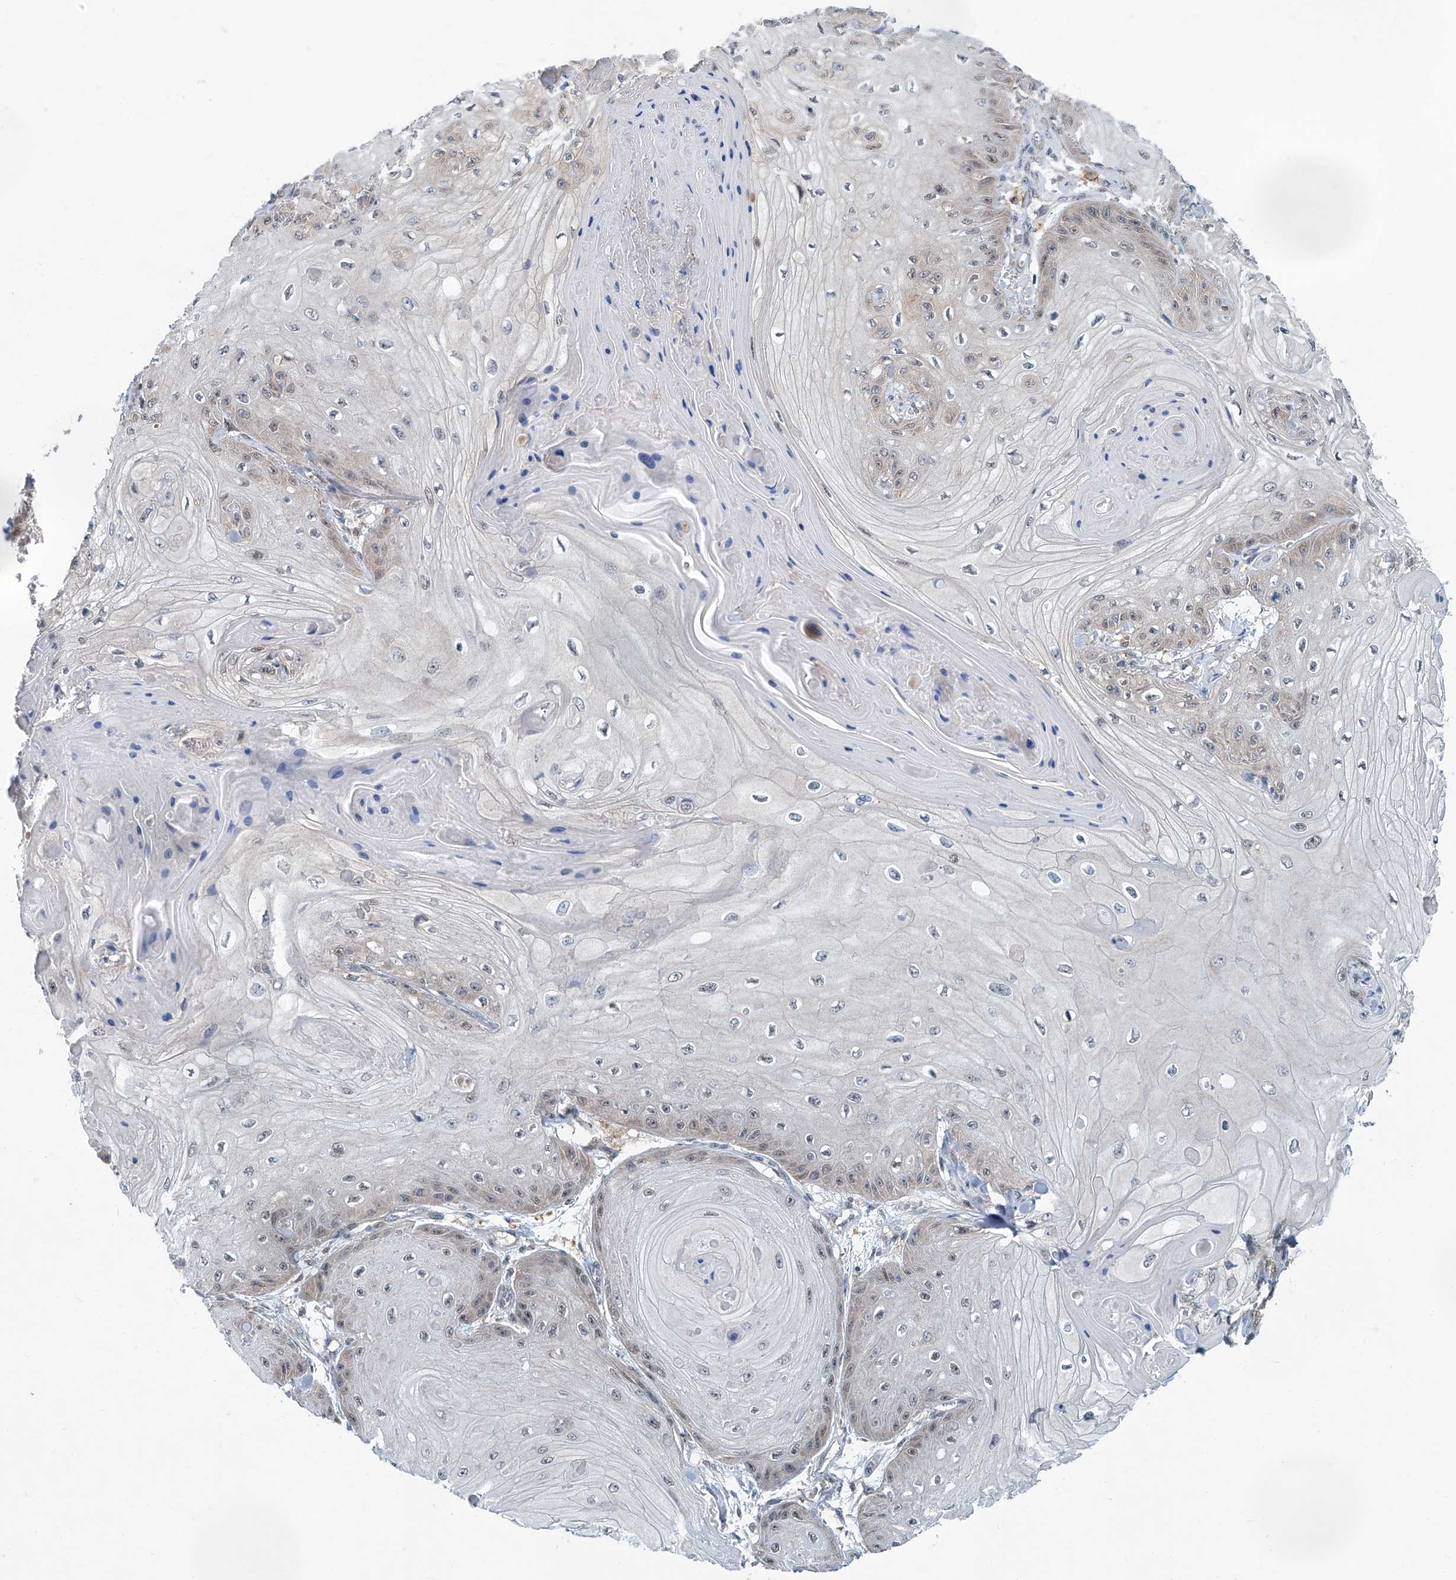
{"staining": {"intensity": "negative", "quantity": "none", "location": "none"}, "tissue": "skin cancer", "cell_type": "Tumor cells", "image_type": "cancer", "snomed": [{"axis": "morphology", "description": "Squamous cell carcinoma, NOS"}, {"axis": "topography", "description": "Skin"}], "caption": "Skin cancer stained for a protein using IHC reveals no positivity tumor cells.", "gene": "CLK1", "patient": {"sex": "male", "age": 74}}